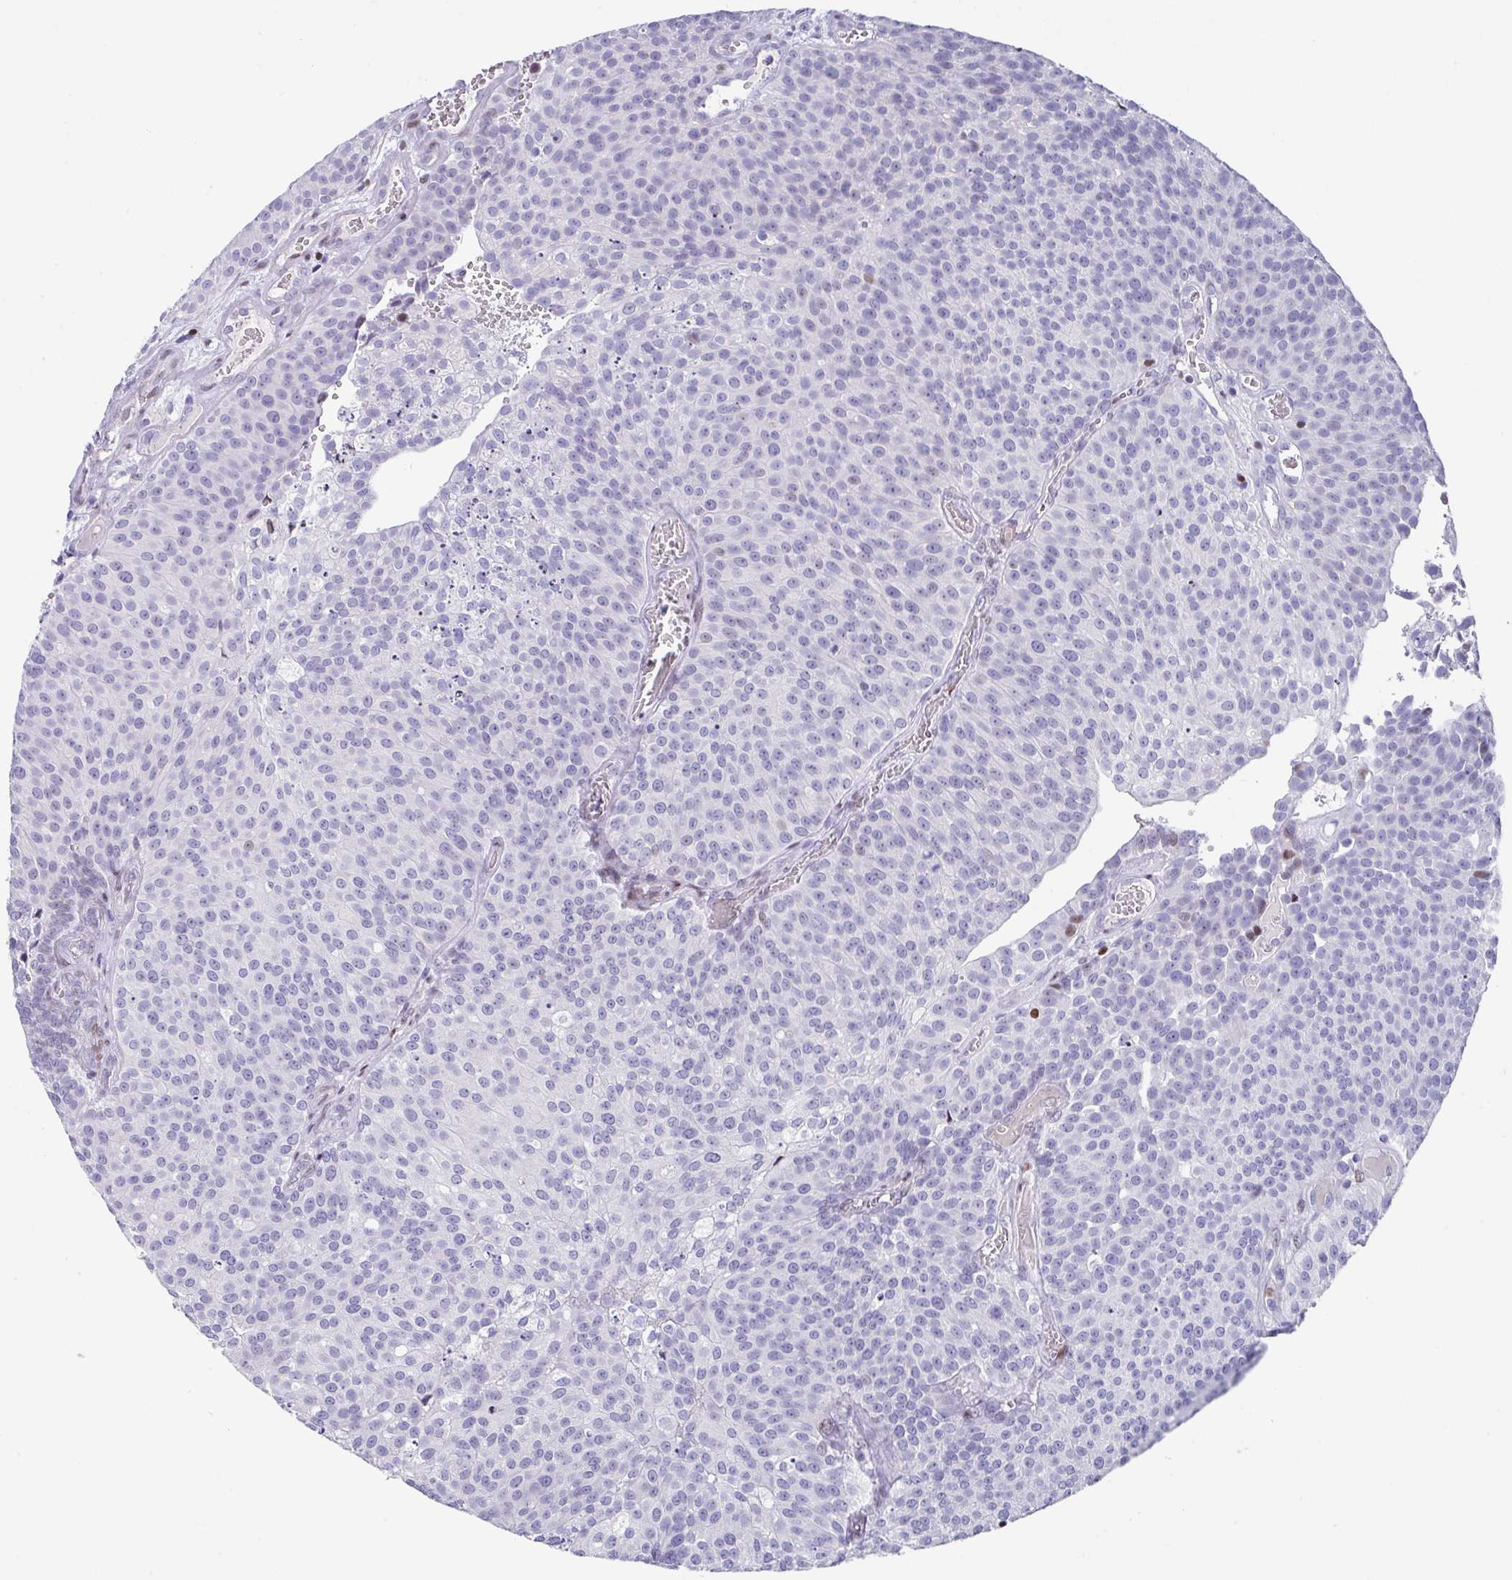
{"staining": {"intensity": "weak", "quantity": "<25%", "location": "nuclear"}, "tissue": "urothelial cancer", "cell_type": "Tumor cells", "image_type": "cancer", "snomed": [{"axis": "morphology", "description": "Urothelial carcinoma, Low grade"}, {"axis": "topography", "description": "Urinary bladder"}], "caption": "Tumor cells show no significant positivity in urothelial carcinoma (low-grade). The staining is performed using DAB brown chromogen with nuclei counter-stained in using hematoxylin.", "gene": "TCF3", "patient": {"sex": "female", "age": 79}}